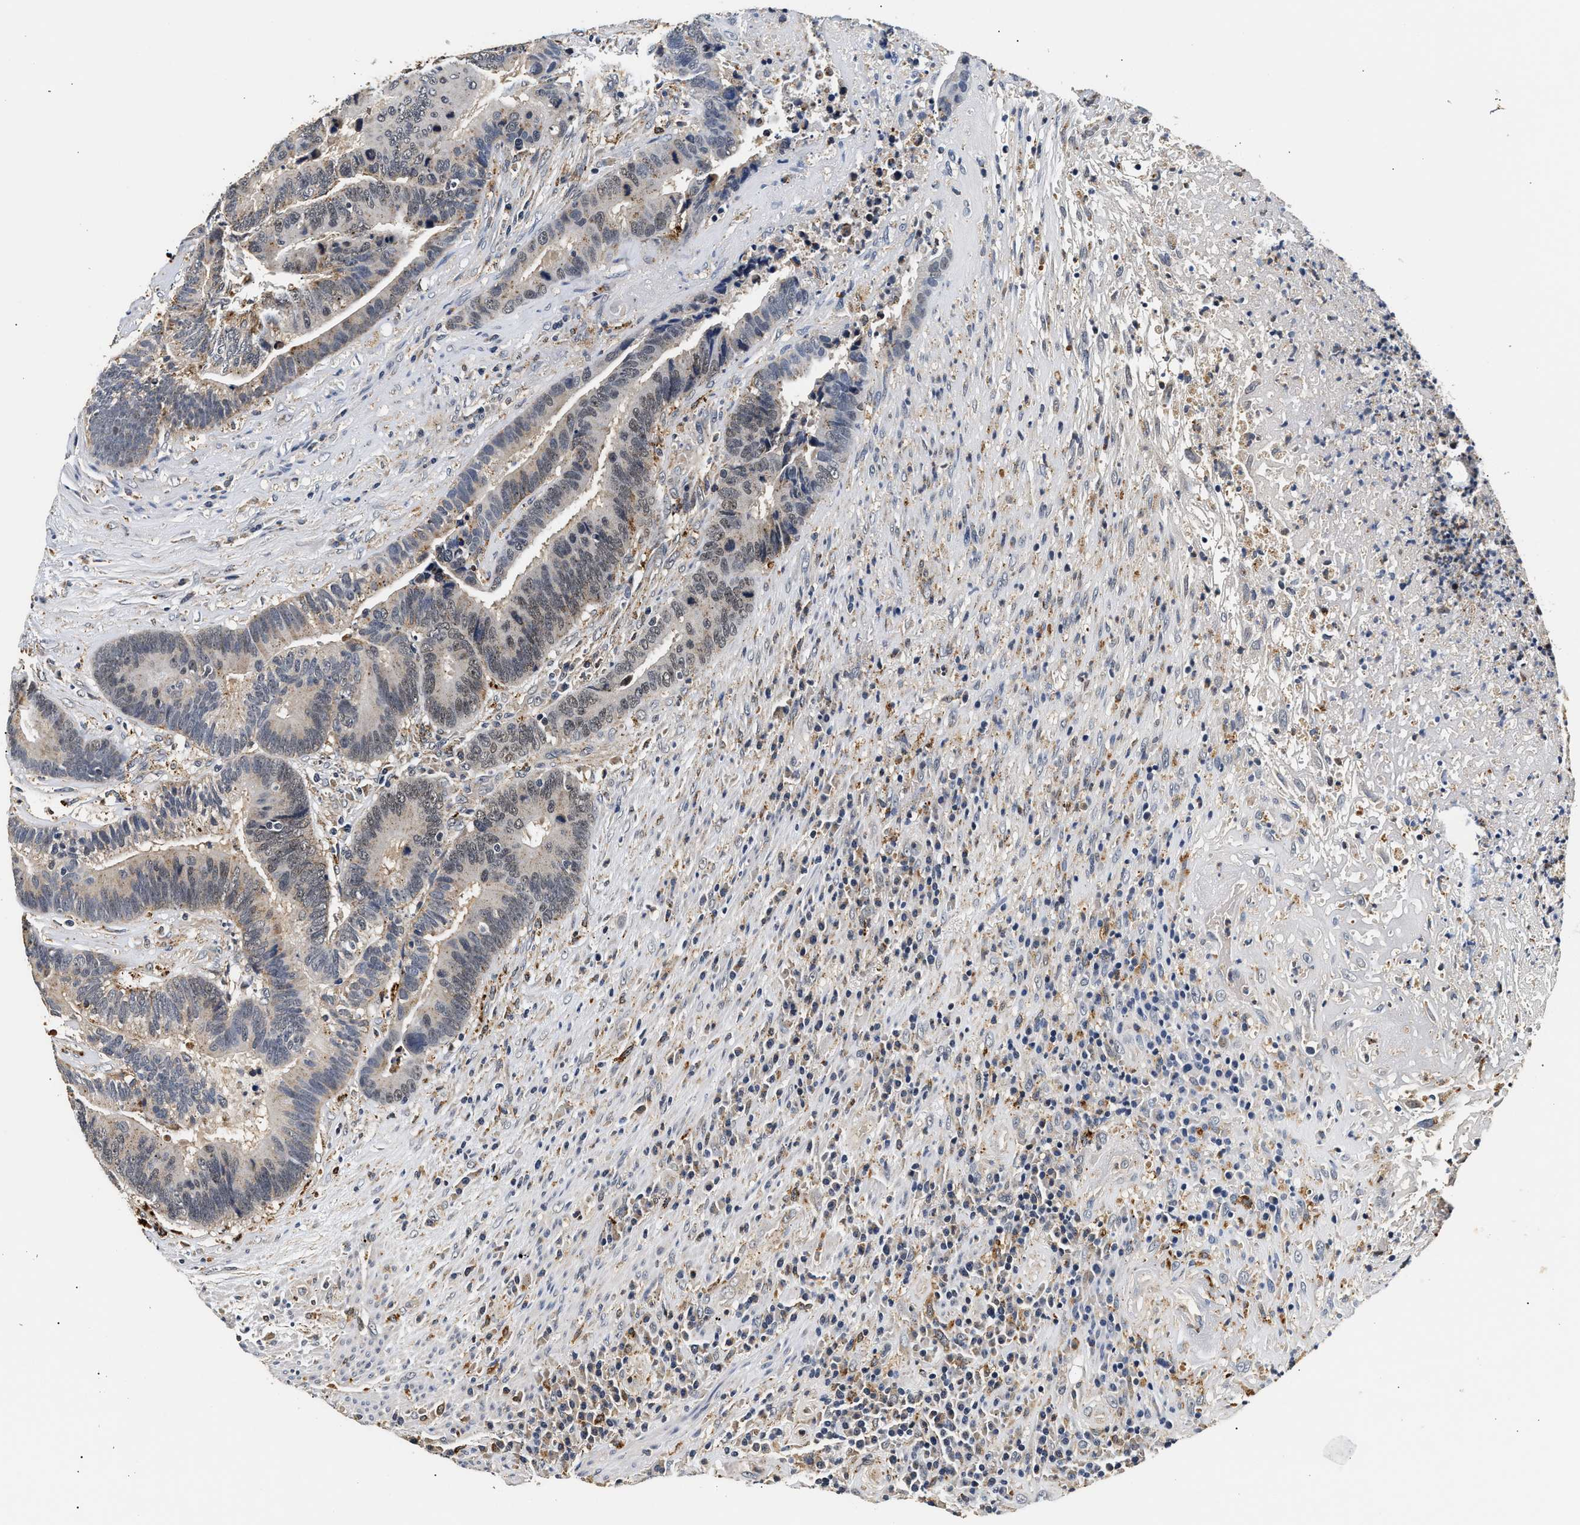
{"staining": {"intensity": "weak", "quantity": "<25%", "location": "cytoplasmic/membranous"}, "tissue": "colorectal cancer", "cell_type": "Tumor cells", "image_type": "cancer", "snomed": [{"axis": "morphology", "description": "Adenocarcinoma, NOS"}, {"axis": "topography", "description": "Rectum"}], "caption": "This is an immunohistochemistry (IHC) micrograph of human colorectal cancer (adenocarcinoma). There is no positivity in tumor cells.", "gene": "SMU1", "patient": {"sex": "female", "age": 89}}